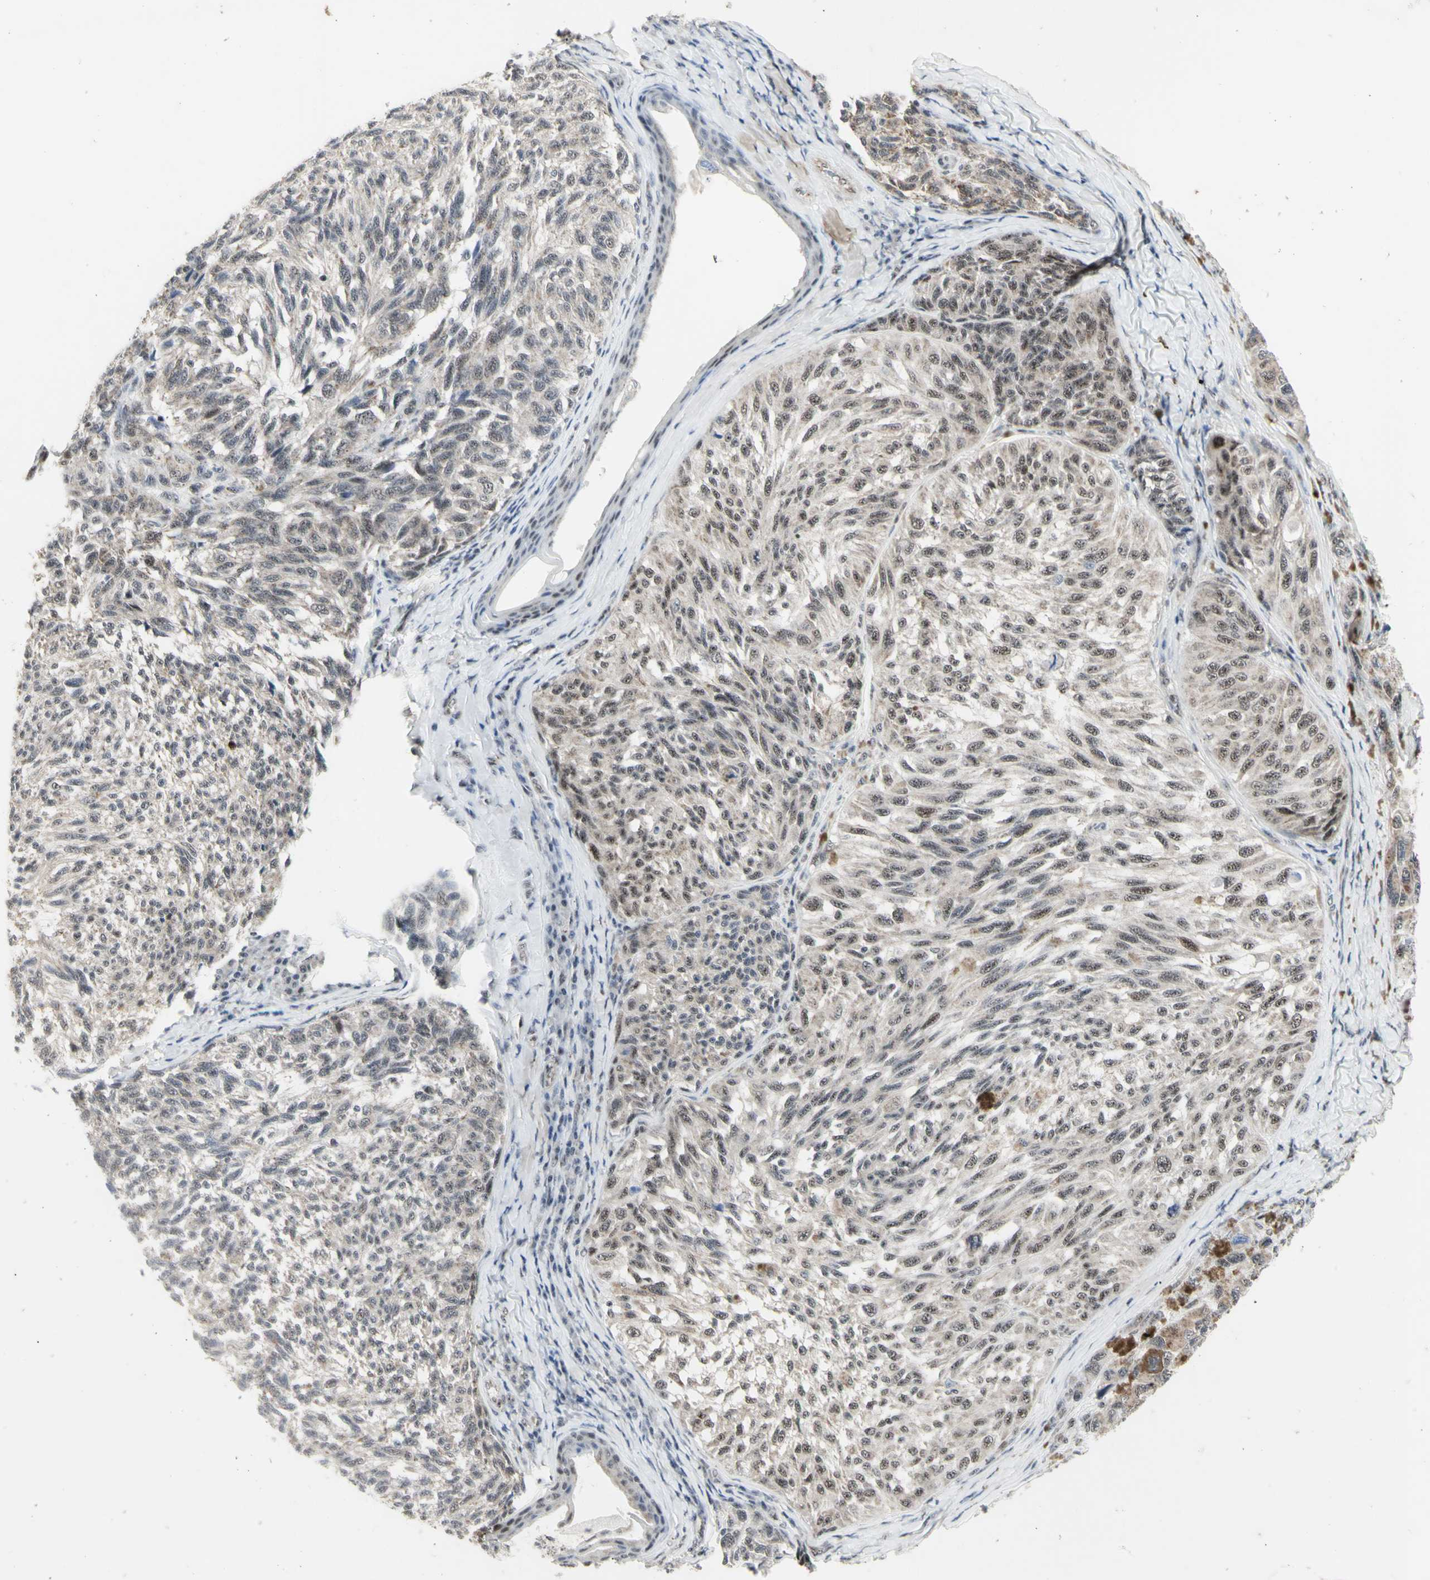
{"staining": {"intensity": "weak", "quantity": ">75%", "location": "cytoplasmic/membranous,nuclear"}, "tissue": "melanoma", "cell_type": "Tumor cells", "image_type": "cancer", "snomed": [{"axis": "morphology", "description": "Malignant melanoma, NOS"}, {"axis": "topography", "description": "Skin"}], "caption": "This photomicrograph displays IHC staining of melanoma, with low weak cytoplasmic/membranous and nuclear expression in about >75% of tumor cells.", "gene": "DHRS7B", "patient": {"sex": "female", "age": 73}}